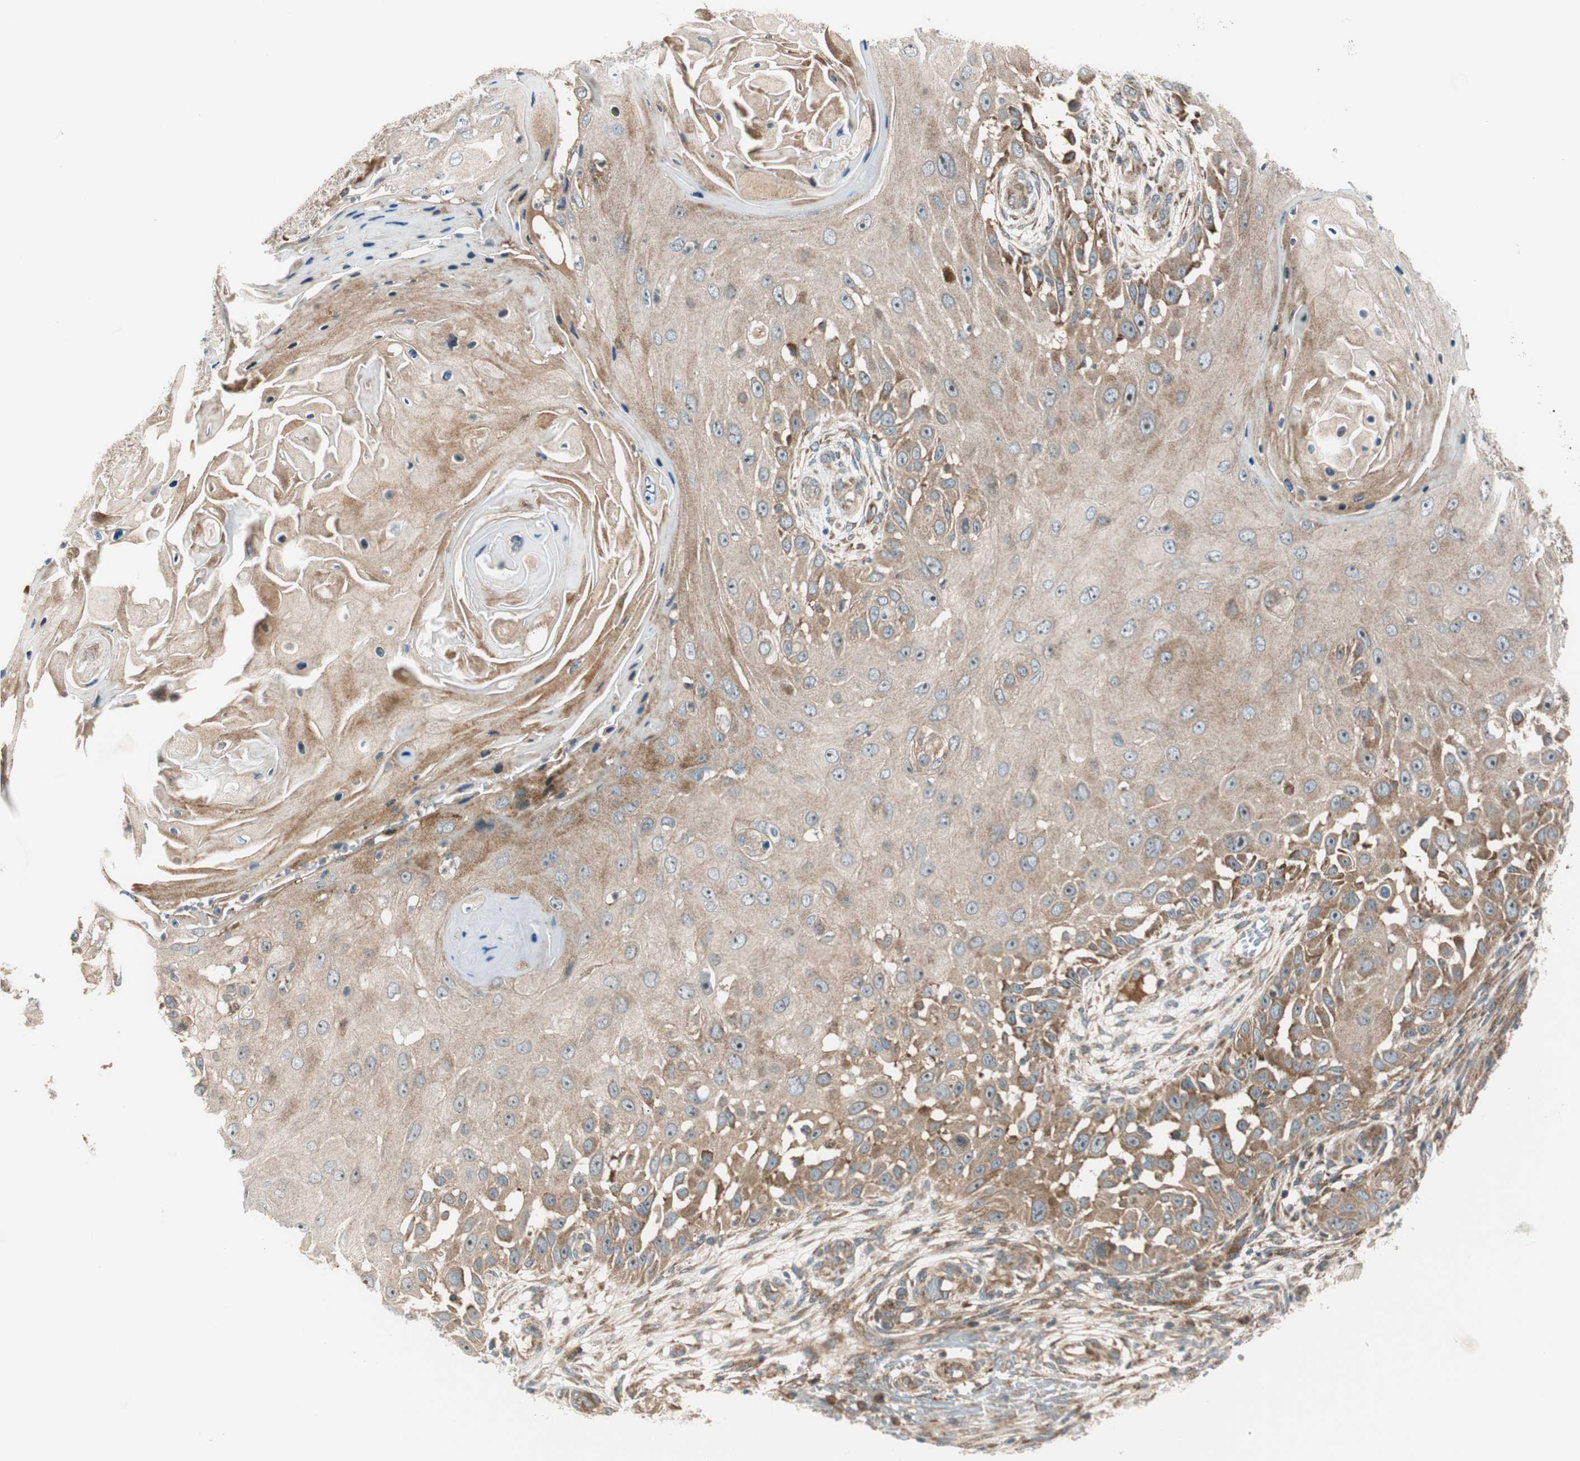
{"staining": {"intensity": "weak", "quantity": ">75%", "location": "cytoplasmic/membranous"}, "tissue": "skin cancer", "cell_type": "Tumor cells", "image_type": "cancer", "snomed": [{"axis": "morphology", "description": "Squamous cell carcinoma, NOS"}, {"axis": "topography", "description": "Skin"}], "caption": "Skin squamous cell carcinoma stained for a protein (brown) reveals weak cytoplasmic/membranous positive positivity in approximately >75% of tumor cells.", "gene": "ABI1", "patient": {"sex": "female", "age": 44}}